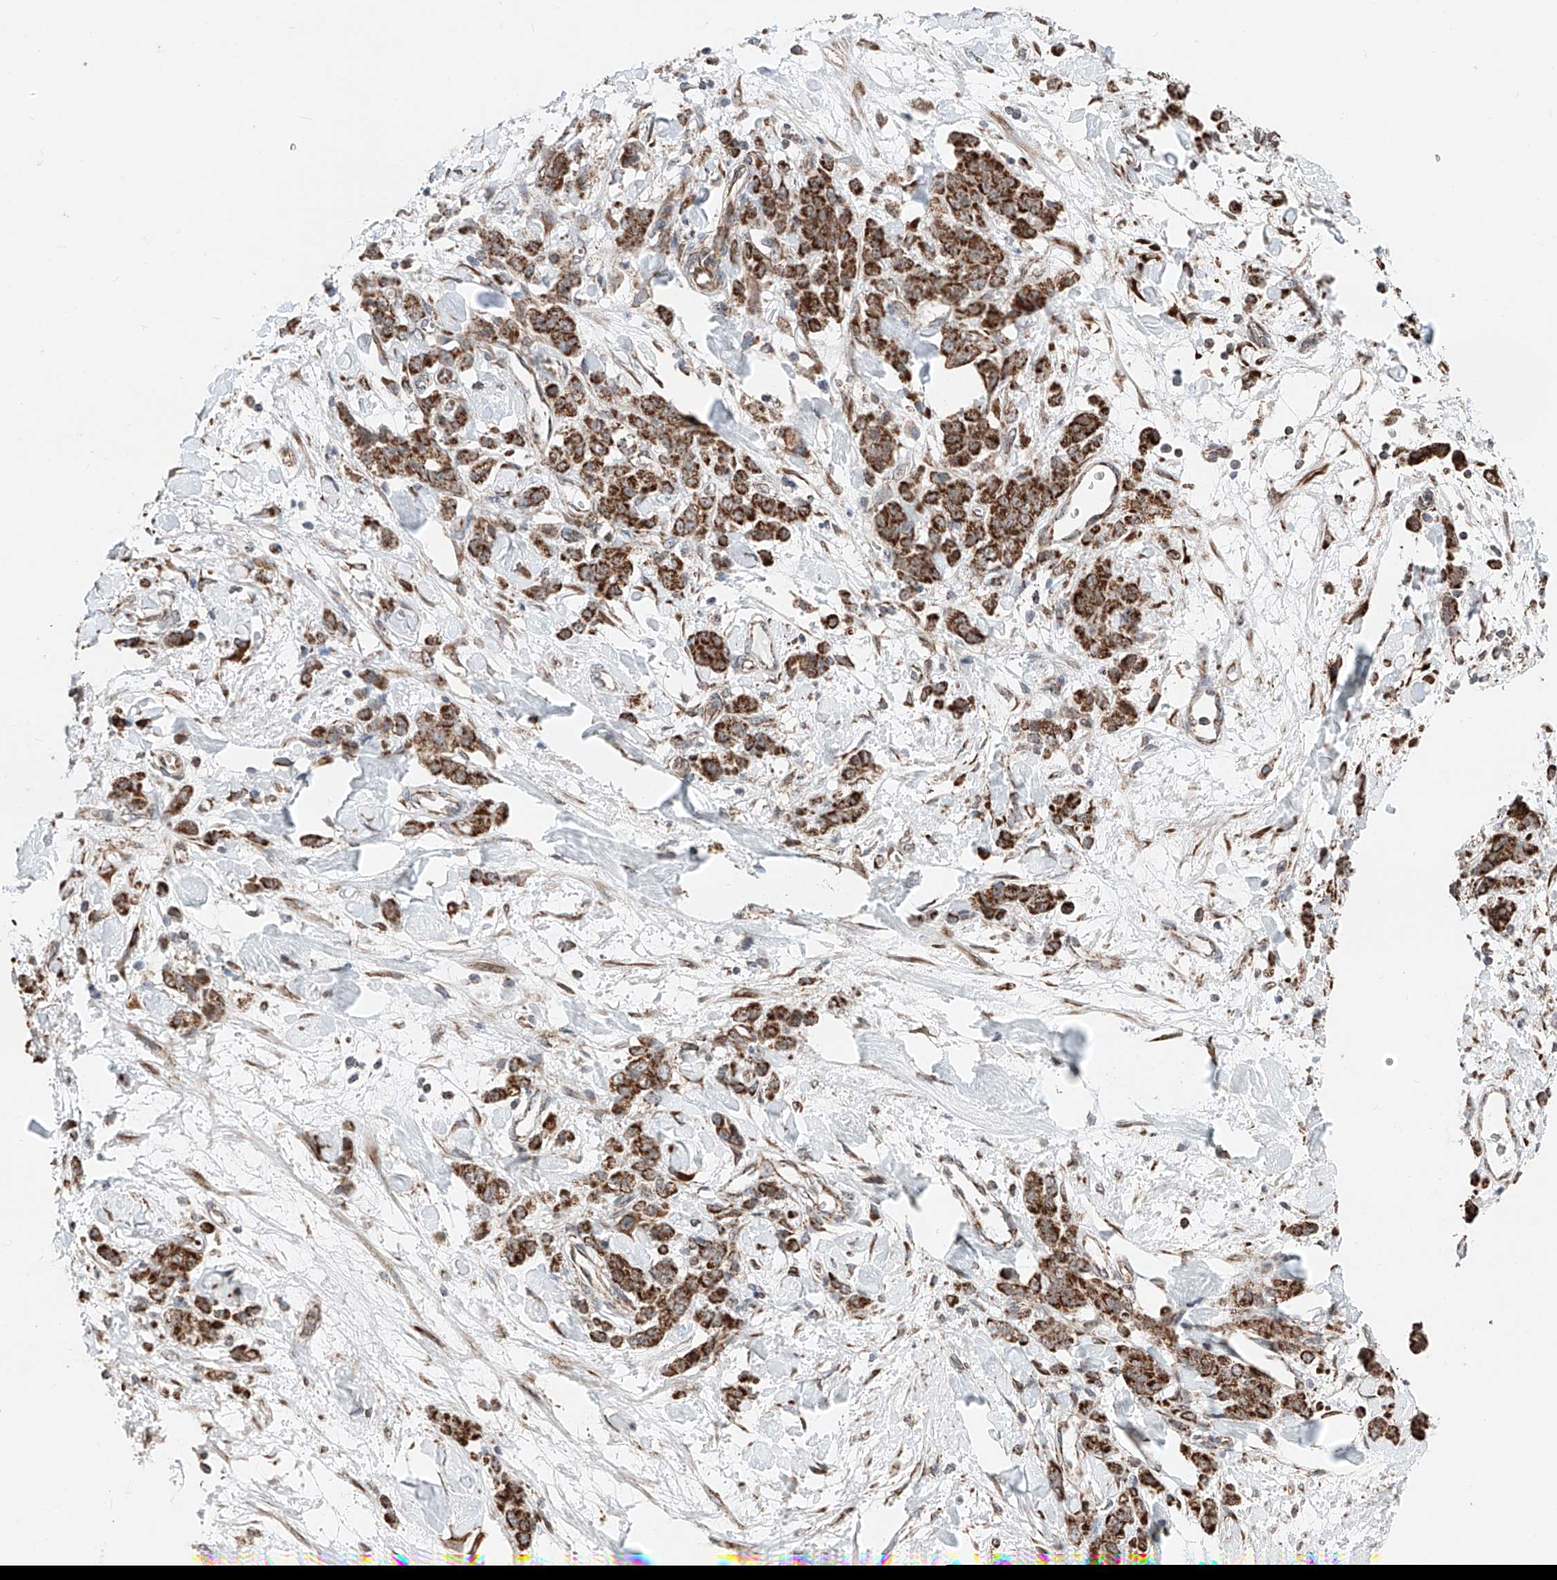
{"staining": {"intensity": "strong", "quantity": ">75%", "location": "cytoplasmic/membranous"}, "tissue": "stomach cancer", "cell_type": "Tumor cells", "image_type": "cancer", "snomed": [{"axis": "morphology", "description": "Normal tissue, NOS"}, {"axis": "morphology", "description": "Adenocarcinoma, NOS"}, {"axis": "topography", "description": "Stomach"}], "caption": "This is a micrograph of IHC staining of stomach cancer (adenocarcinoma), which shows strong expression in the cytoplasmic/membranous of tumor cells.", "gene": "ZSCAN29", "patient": {"sex": "male", "age": 82}}